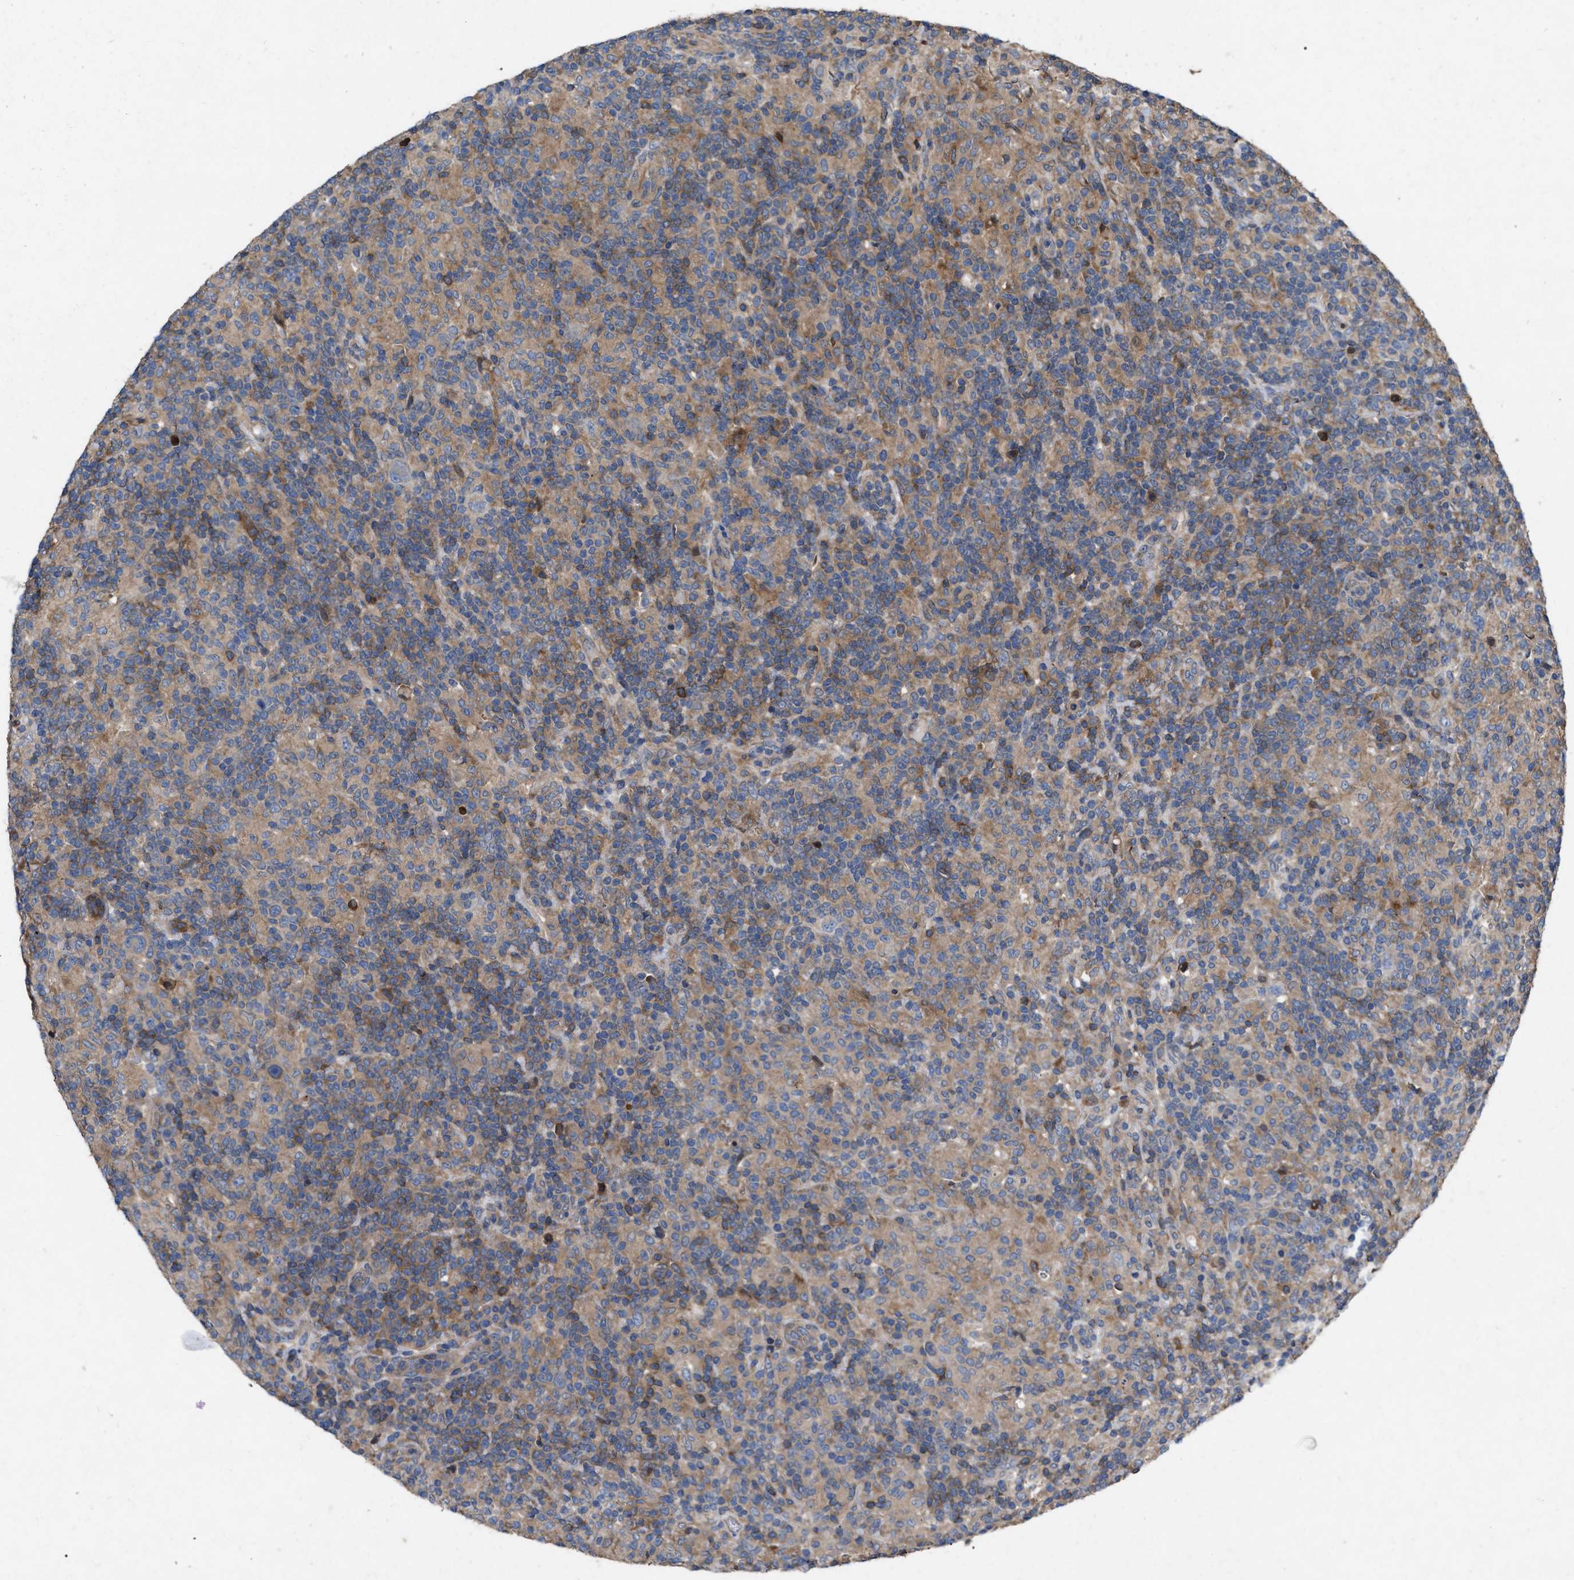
{"staining": {"intensity": "weak", "quantity": "25%-75%", "location": "cytoplasmic/membranous"}, "tissue": "lymphoma", "cell_type": "Tumor cells", "image_type": "cancer", "snomed": [{"axis": "morphology", "description": "Hodgkin's disease, NOS"}, {"axis": "topography", "description": "Lymph node"}], "caption": "Hodgkin's disease was stained to show a protein in brown. There is low levels of weak cytoplasmic/membranous expression in approximately 25%-75% of tumor cells.", "gene": "CDKN2C", "patient": {"sex": "male", "age": 70}}